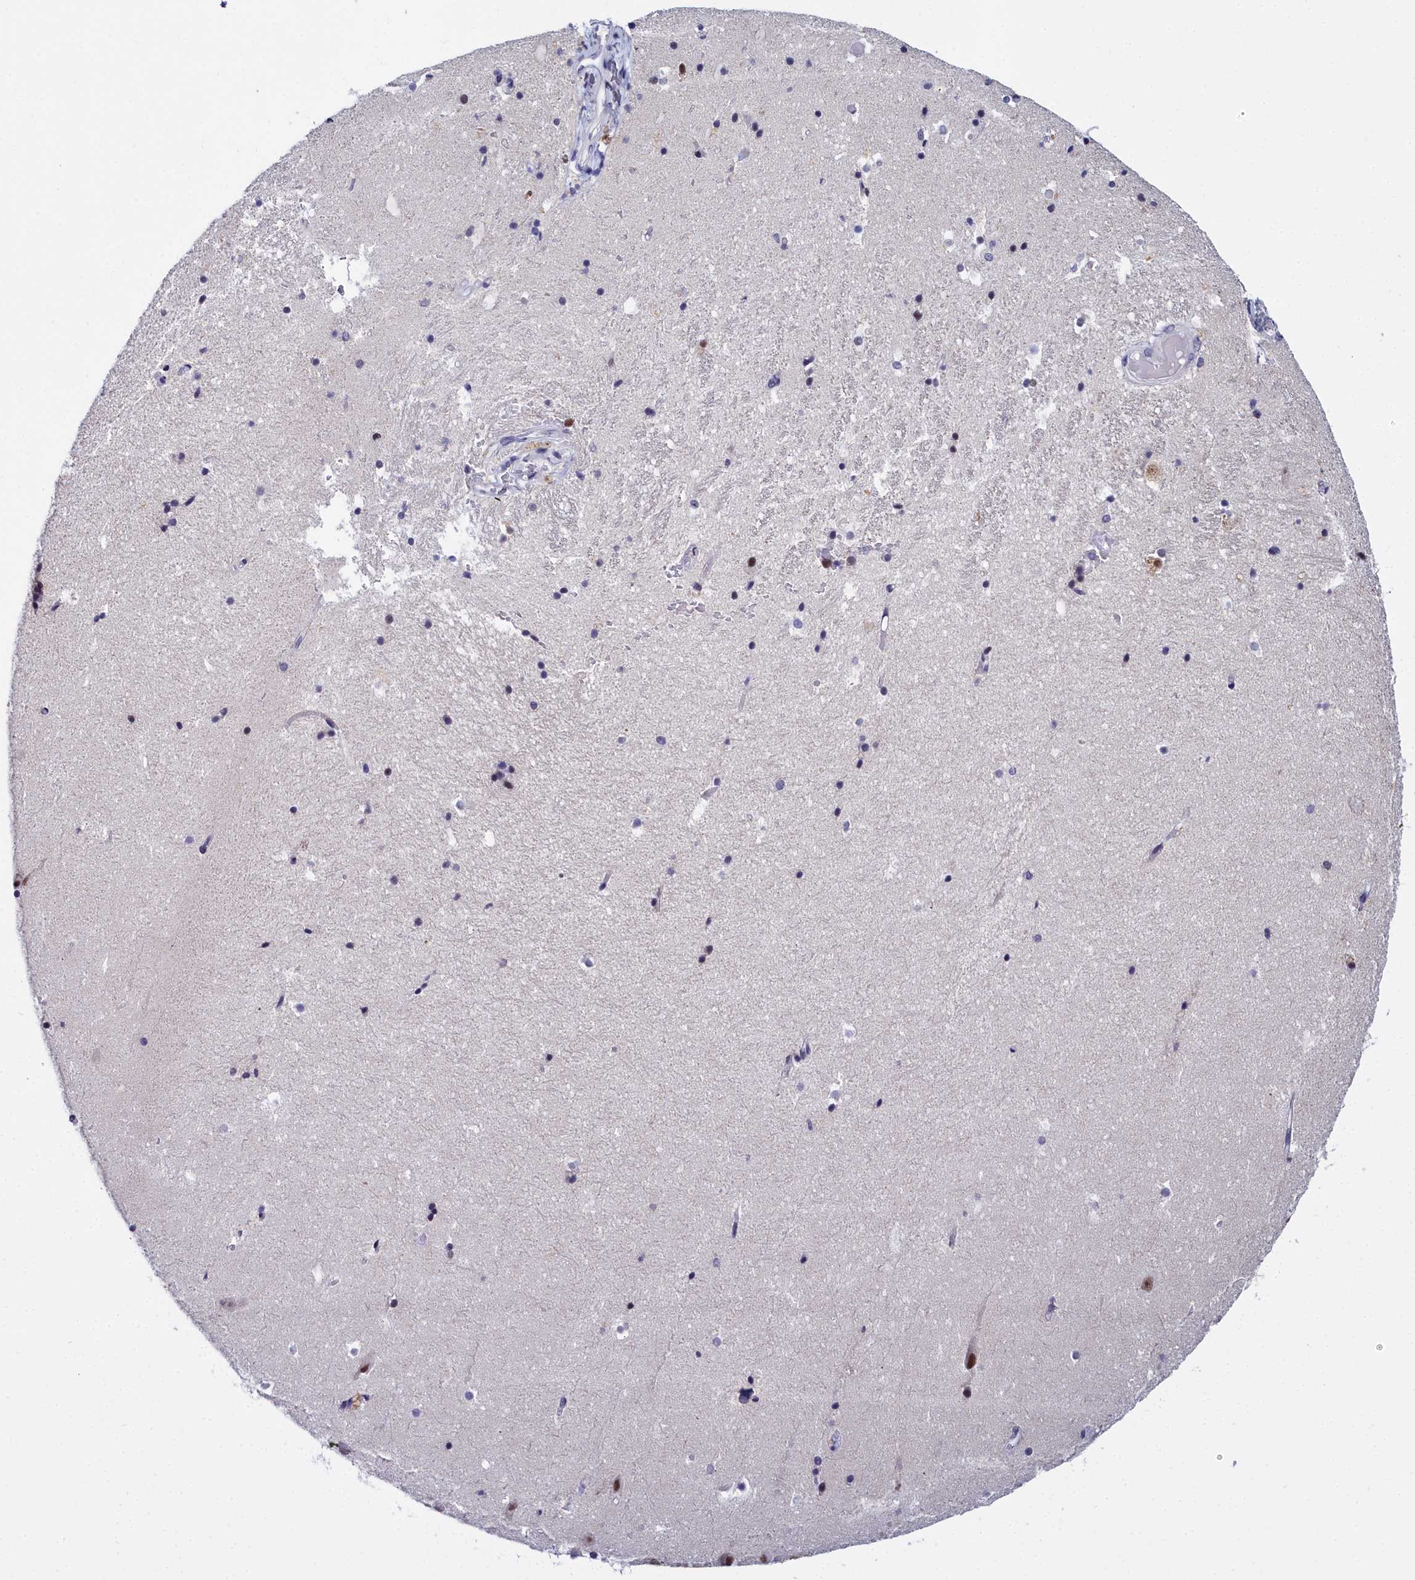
{"staining": {"intensity": "negative", "quantity": "none", "location": "none"}, "tissue": "hippocampus", "cell_type": "Glial cells", "image_type": "normal", "snomed": [{"axis": "morphology", "description": "Normal tissue, NOS"}, {"axis": "topography", "description": "Hippocampus"}], "caption": "This is an IHC histopathology image of benign hippocampus. There is no expression in glial cells.", "gene": "CCDC97", "patient": {"sex": "female", "age": 52}}